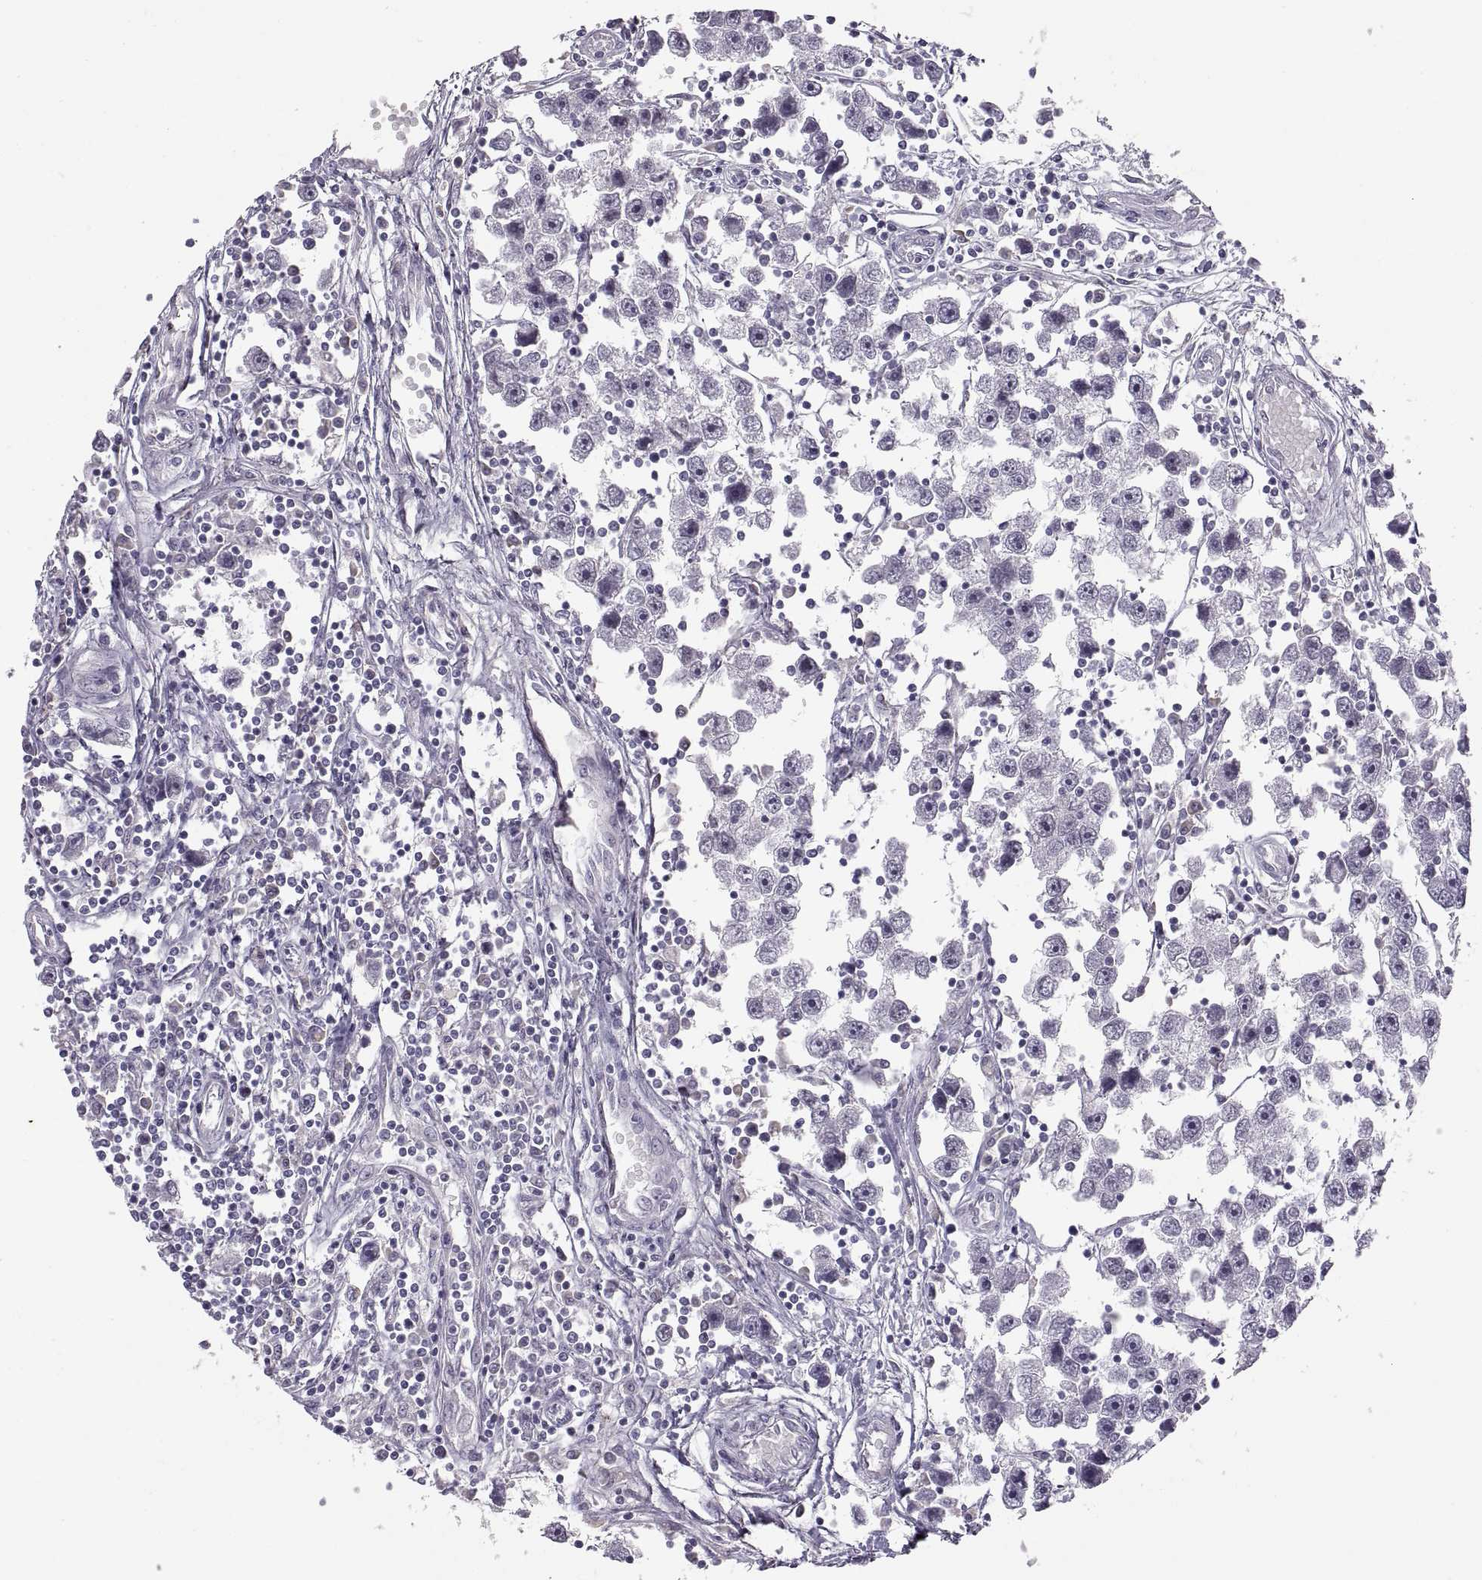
{"staining": {"intensity": "negative", "quantity": "none", "location": "none"}, "tissue": "testis cancer", "cell_type": "Tumor cells", "image_type": "cancer", "snomed": [{"axis": "morphology", "description": "Seminoma, NOS"}, {"axis": "topography", "description": "Testis"}], "caption": "Protein analysis of testis seminoma displays no significant staining in tumor cells.", "gene": "MAGEB18", "patient": {"sex": "male", "age": 30}}